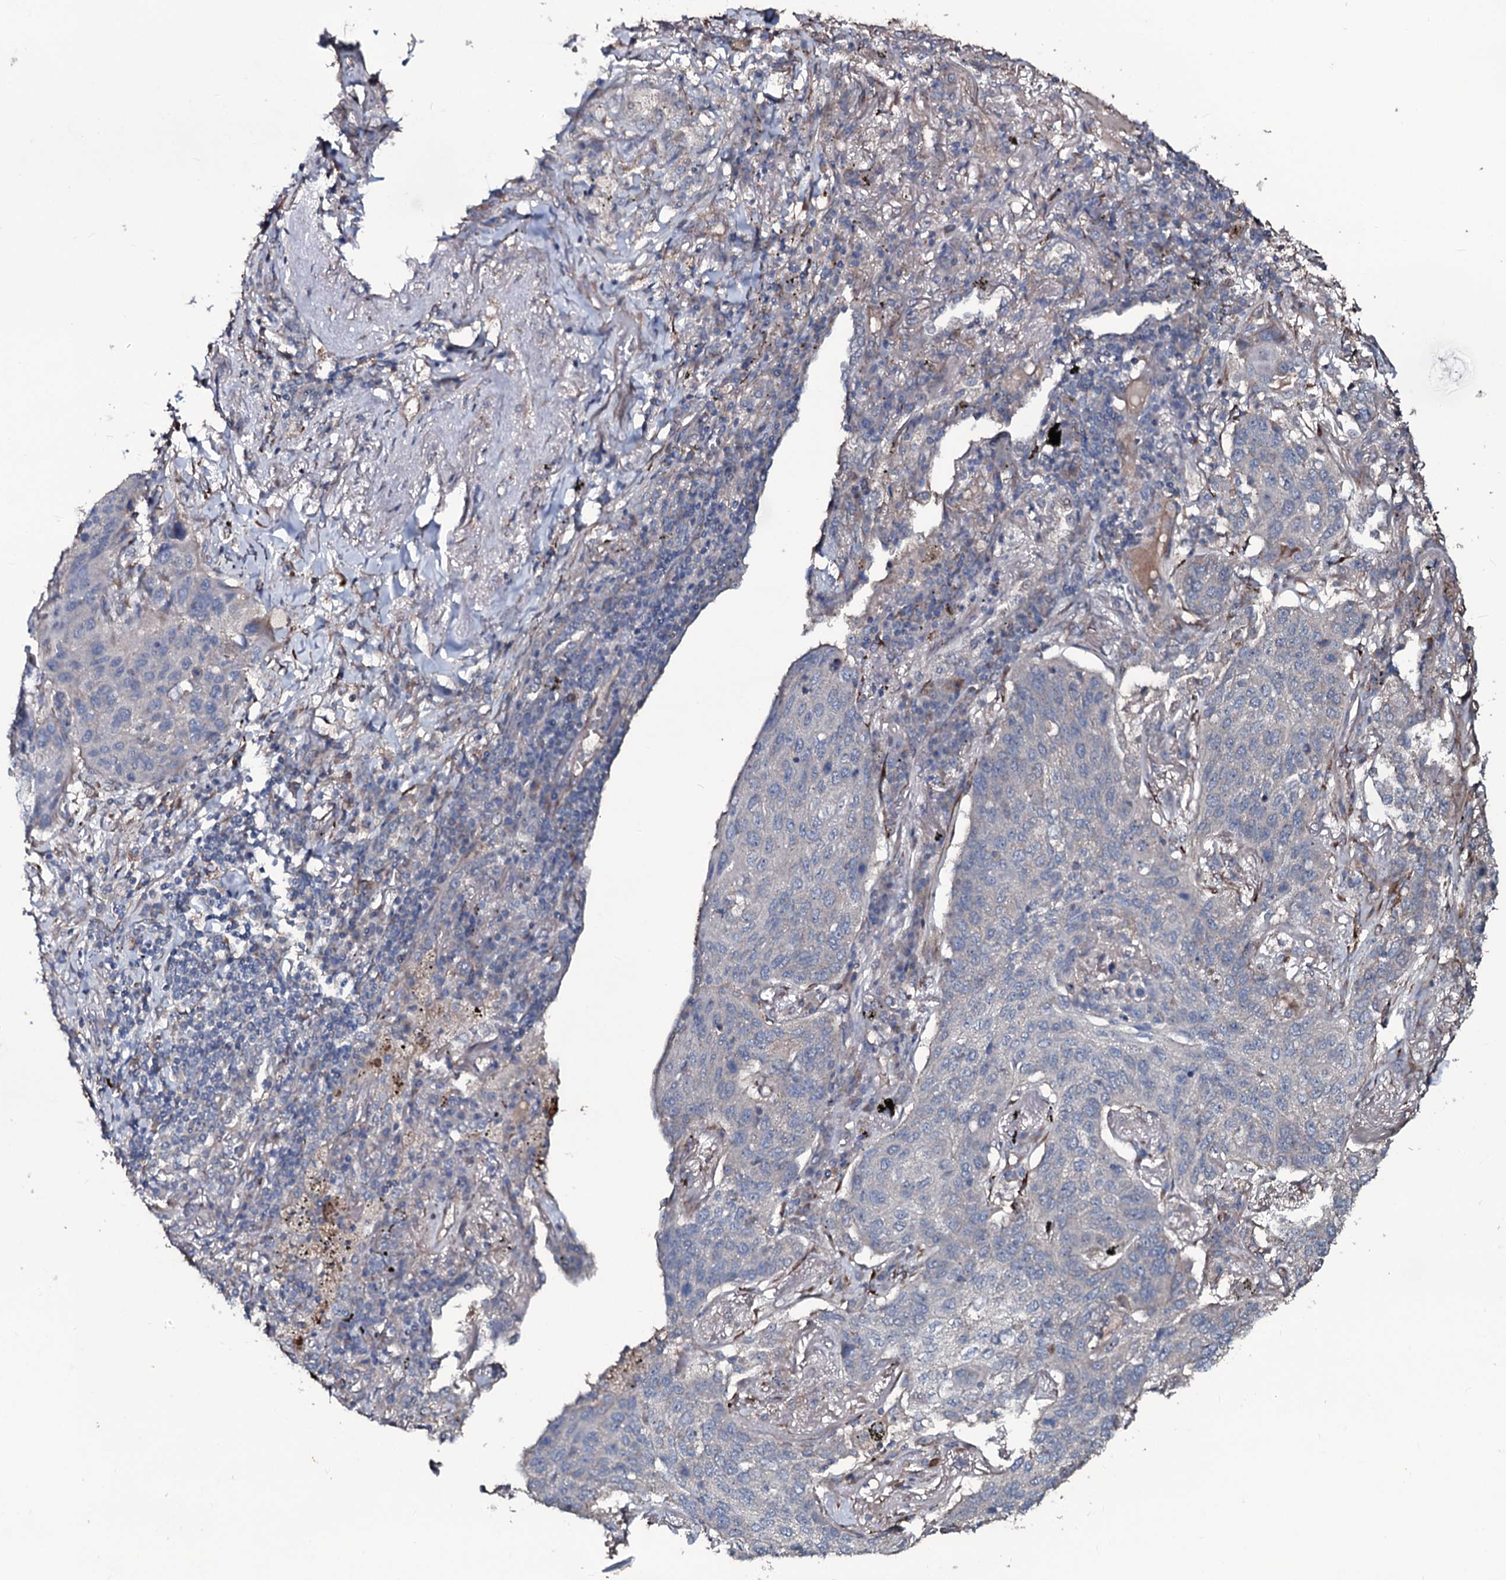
{"staining": {"intensity": "negative", "quantity": "none", "location": "none"}, "tissue": "lung cancer", "cell_type": "Tumor cells", "image_type": "cancer", "snomed": [{"axis": "morphology", "description": "Squamous cell carcinoma, NOS"}, {"axis": "topography", "description": "Lung"}], "caption": "There is no significant staining in tumor cells of lung cancer (squamous cell carcinoma).", "gene": "WIPF3", "patient": {"sex": "female", "age": 63}}